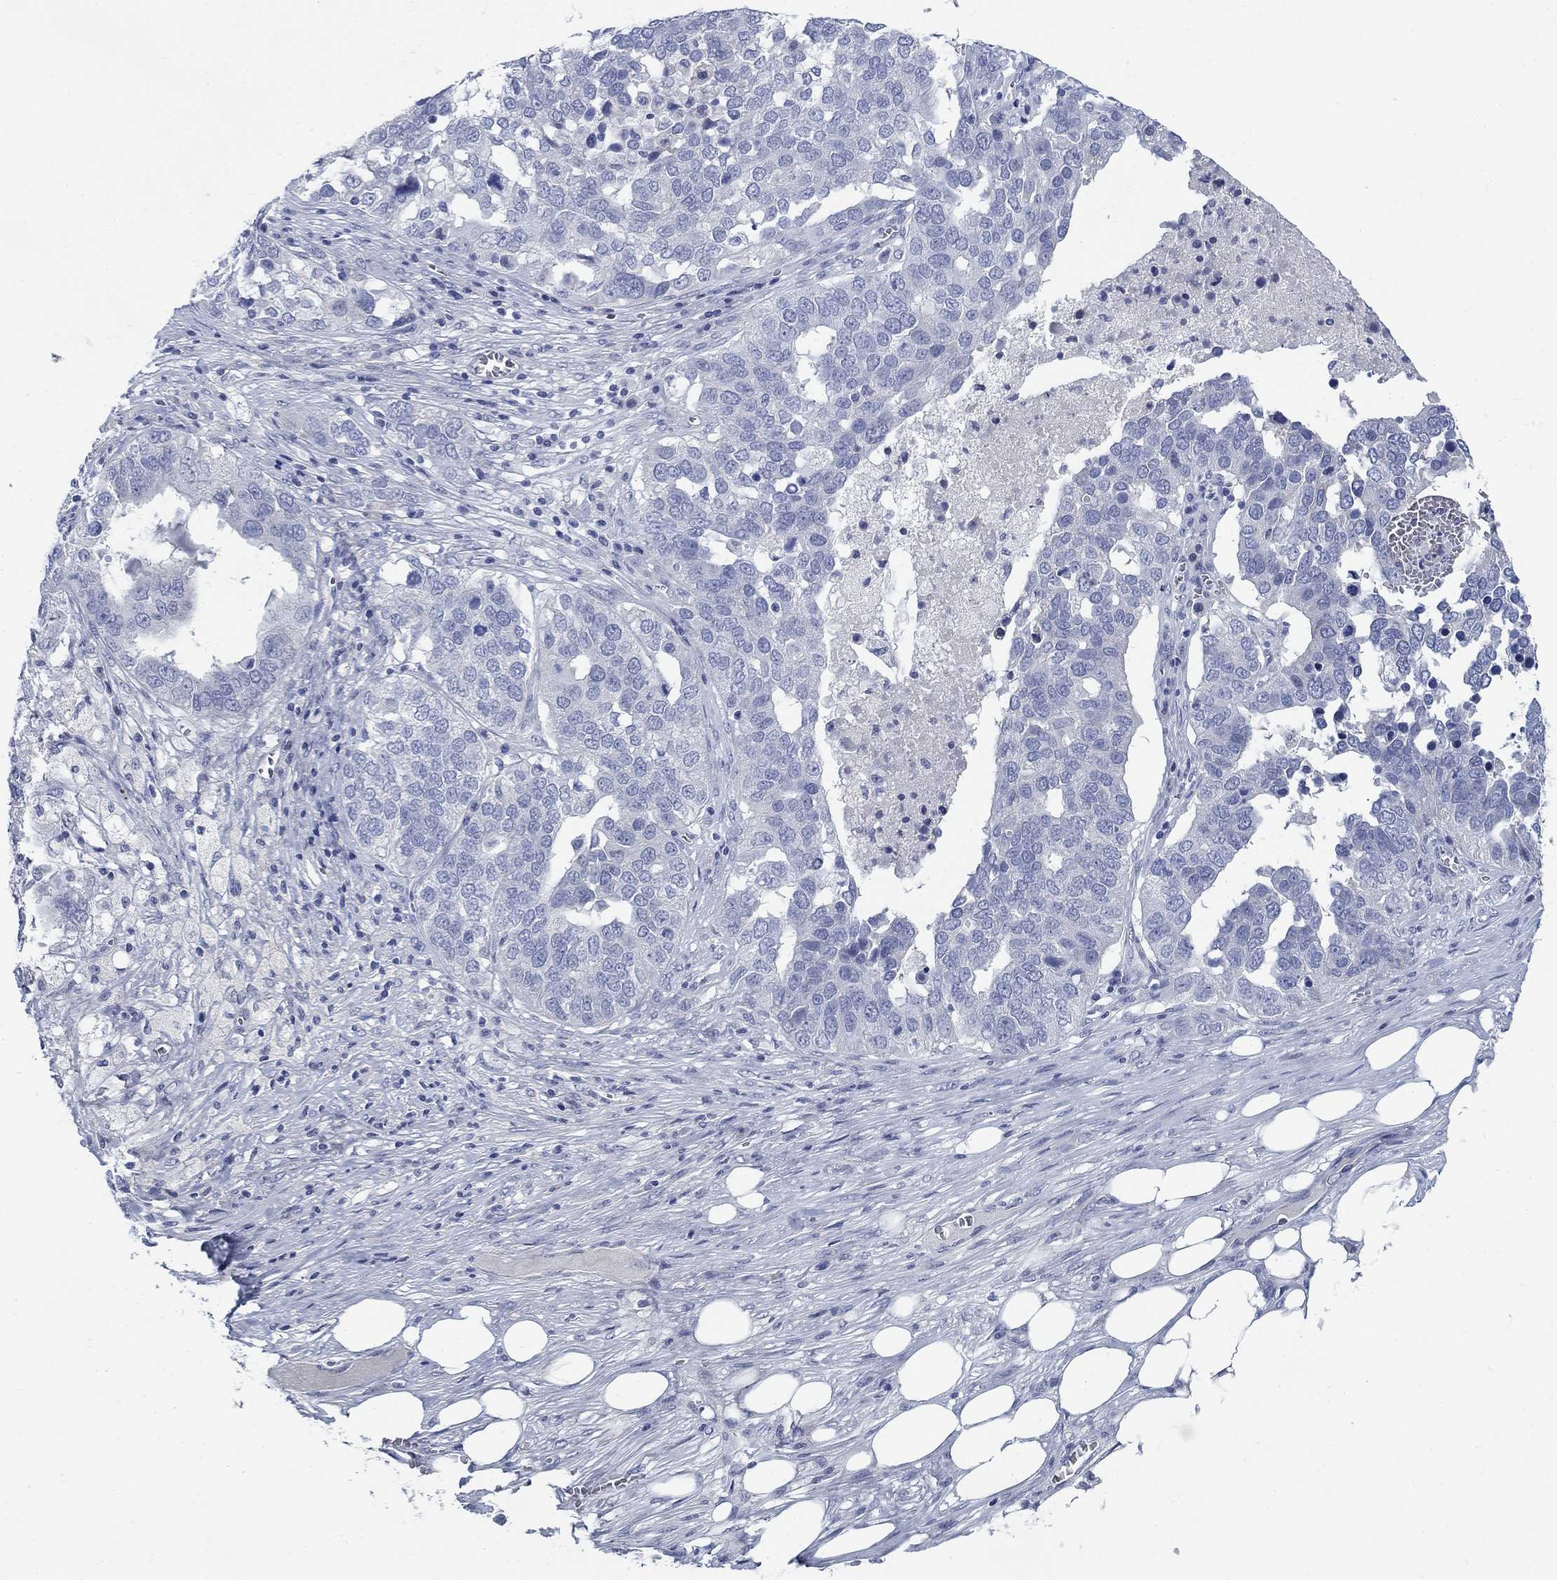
{"staining": {"intensity": "negative", "quantity": "none", "location": "none"}, "tissue": "ovarian cancer", "cell_type": "Tumor cells", "image_type": "cancer", "snomed": [{"axis": "morphology", "description": "Carcinoma, endometroid"}, {"axis": "topography", "description": "Soft tissue"}, {"axis": "topography", "description": "Ovary"}], "caption": "High power microscopy micrograph of an immunohistochemistry histopathology image of ovarian cancer, revealing no significant positivity in tumor cells.", "gene": "DNER", "patient": {"sex": "female", "age": 52}}